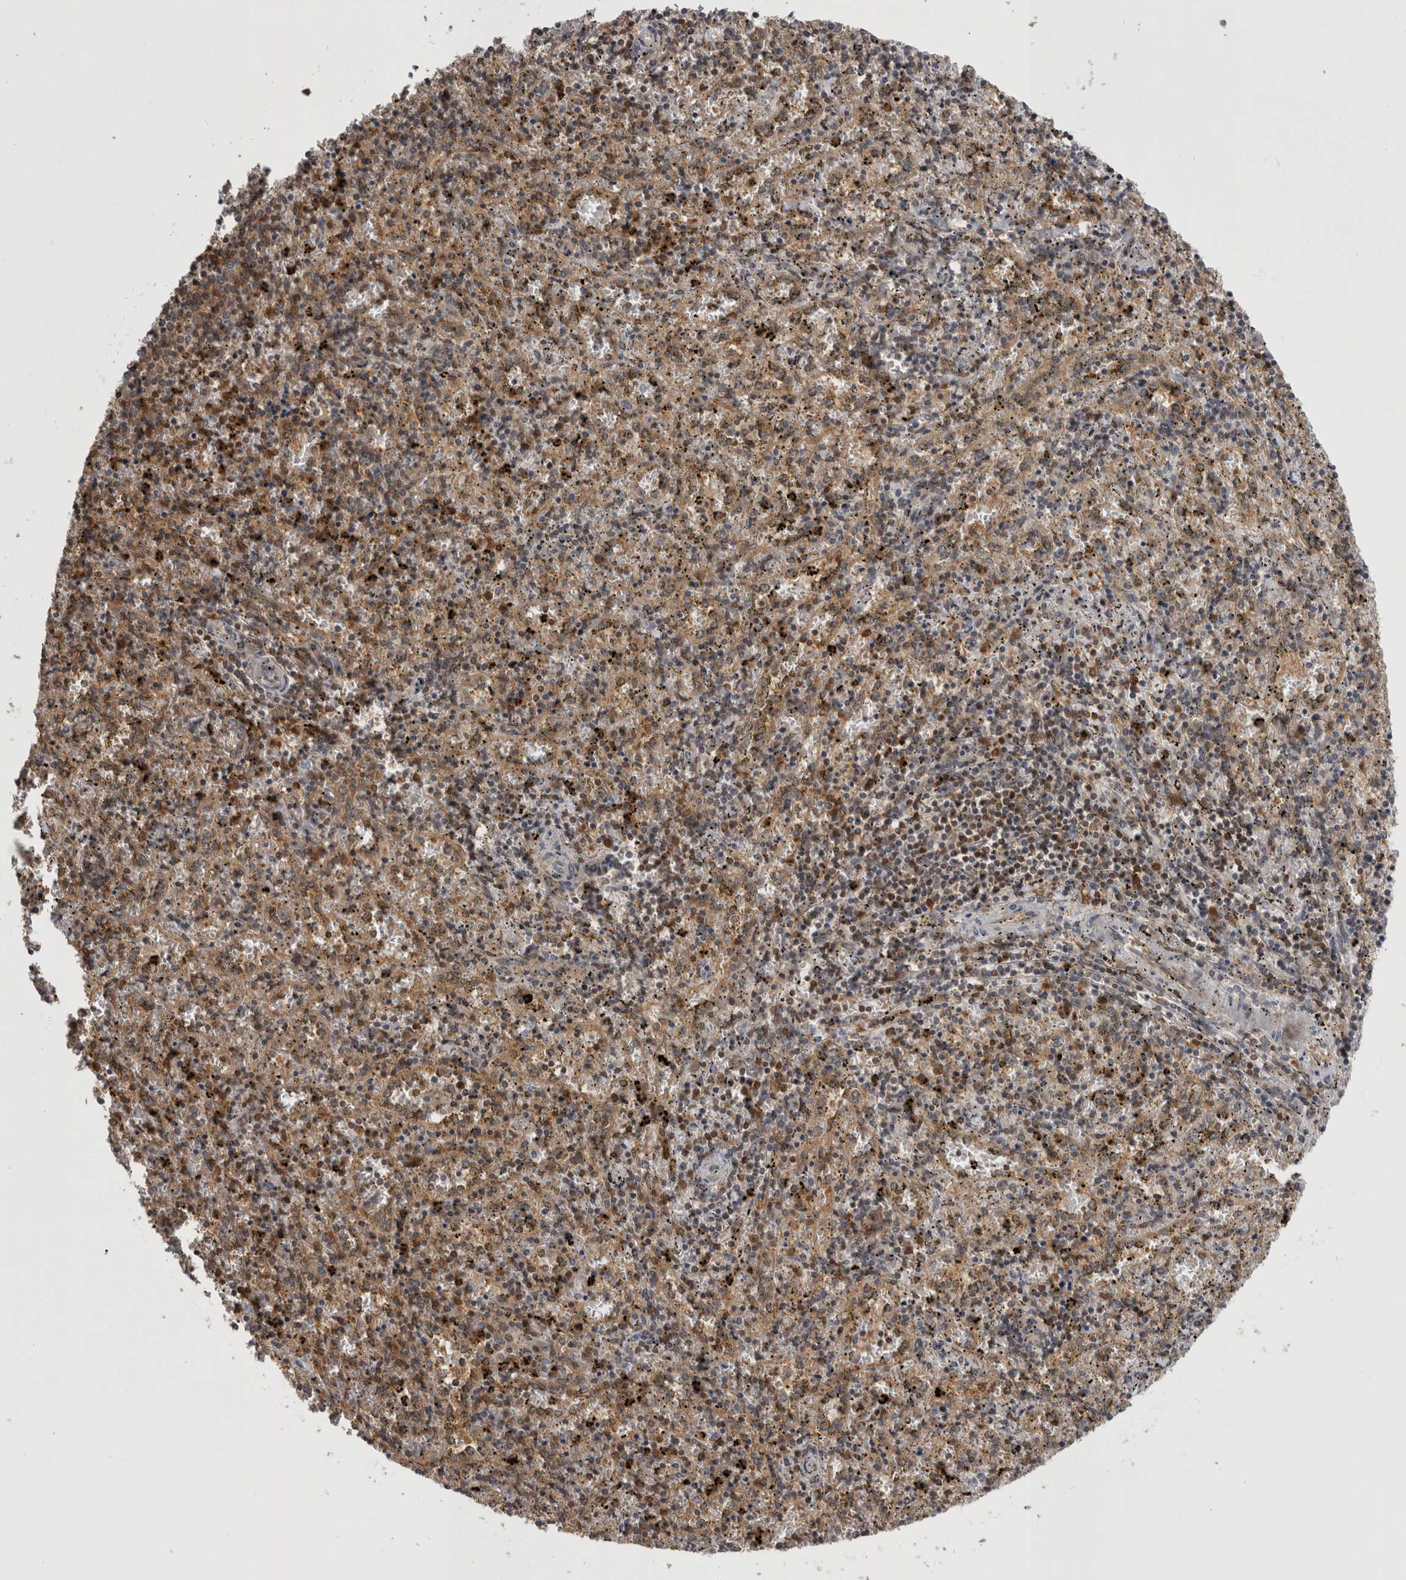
{"staining": {"intensity": "moderate", "quantity": "25%-75%", "location": "cytoplasmic/membranous"}, "tissue": "spleen", "cell_type": "Cells in red pulp", "image_type": "normal", "snomed": [{"axis": "morphology", "description": "Normal tissue, NOS"}, {"axis": "topography", "description": "Spleen"}], "caption": "A high-resolution image shows immunohistochemistry (IHC) staining of benign spleen, which shows moderate cytoplasmic/membranous staining in approximately 25%-75% of cells in red pulp.", "gene": "ASTN2", "patient": {"sex": "male", "age": 11}}